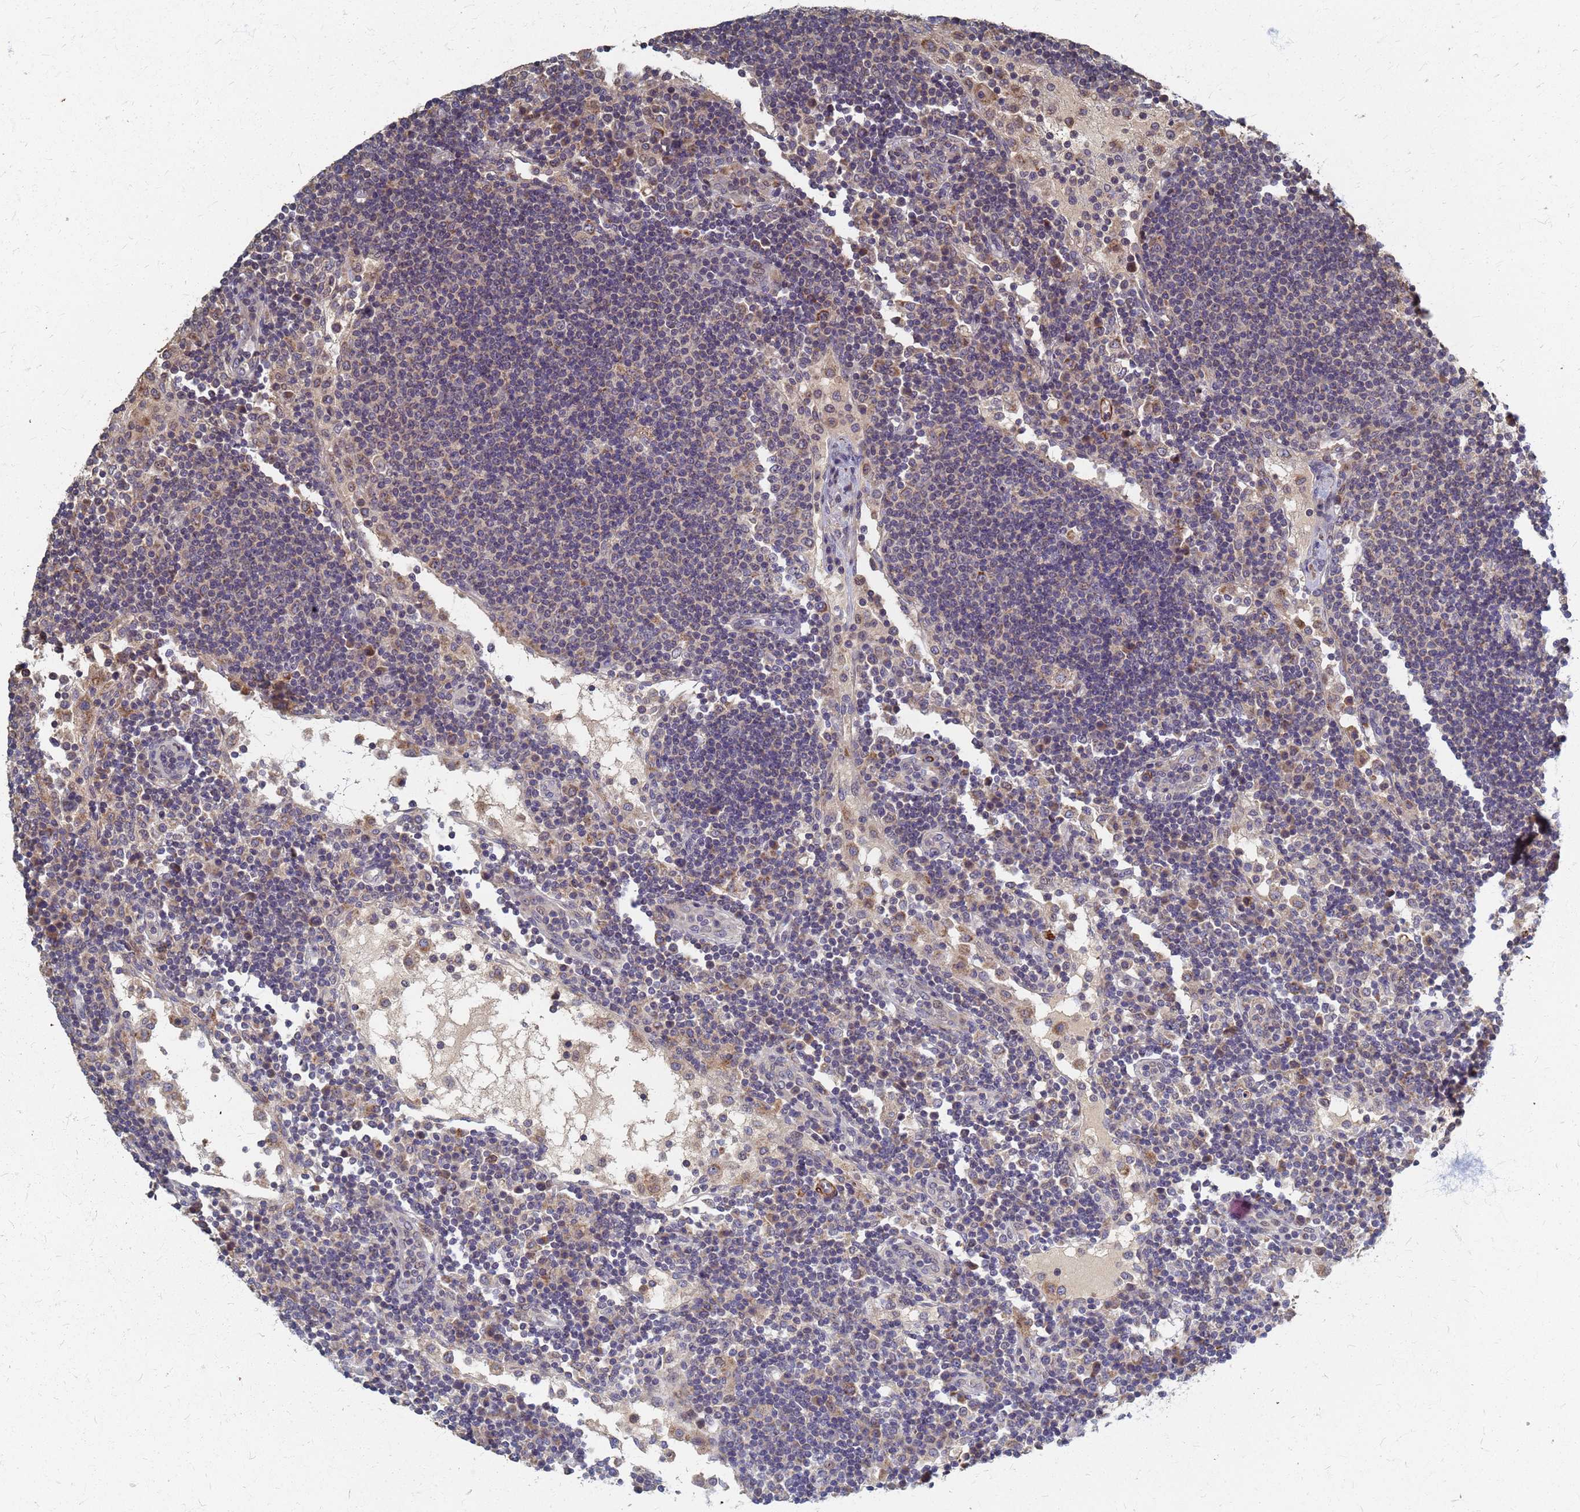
{"staining": {"intensity": "weak", "quantity": "<25%", "location": "cytoplasmic/membranous"}, "tissue": "lymph node", "cell_type": "Non-germinal center cells", "image_type": "normal", "snomed": [{"axis": "morphology", "description": "Normal tissue, NOS"}, {"axis": "topography", "description": "Lymph node"}], "caption": "Protein analysis of normal lymph node displays no significant expression in non-germinal center cells. Brightfield microscopy of IHC stained with DAB (3,3'-diaminobenzidine) (brown) and hematoxylin (blue), captured at high magnification.", "gene": "ATPAF1", "patient": {"sex": "female", "age": 53}}